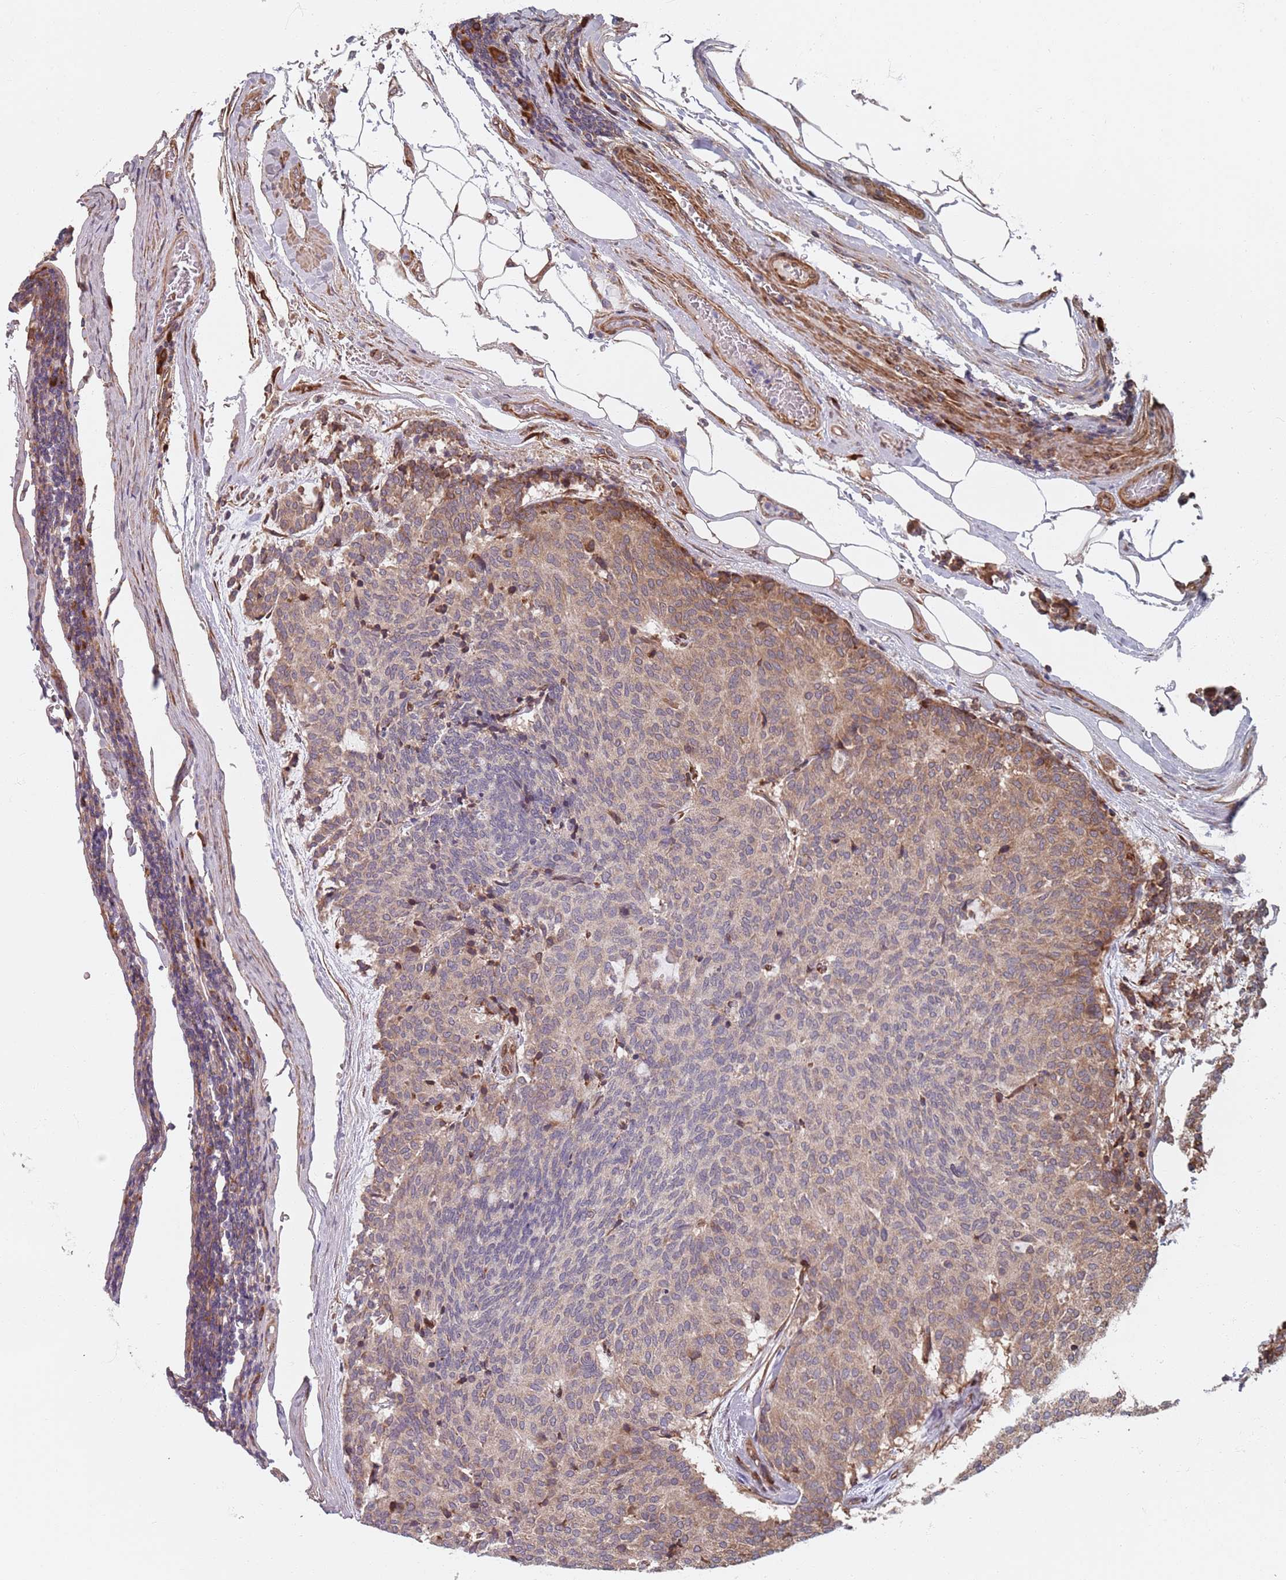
{"staining": {"intensity": "weak", "quantity": "25%-75%", "location": "cytoplasmic/membranous"}, "tissue": "carcinoid", "cell_type": "Tumor cells", "image_type": "cancer", "snomed": [{"axis": "morphology", "description": "Carcinoid, malignant, NOS"}, {"axis": "topography", "description": "Pancreas"}], "caption": "This photomicrograph displays immunohistochemistry staining of human carcinoid (malignant), with low weak cytoplasmic/membranous staining in approximately 25%-75% of tumor cells.", "gene": "NOTCH3", "patient": {"sex": "female", "age": 54}}